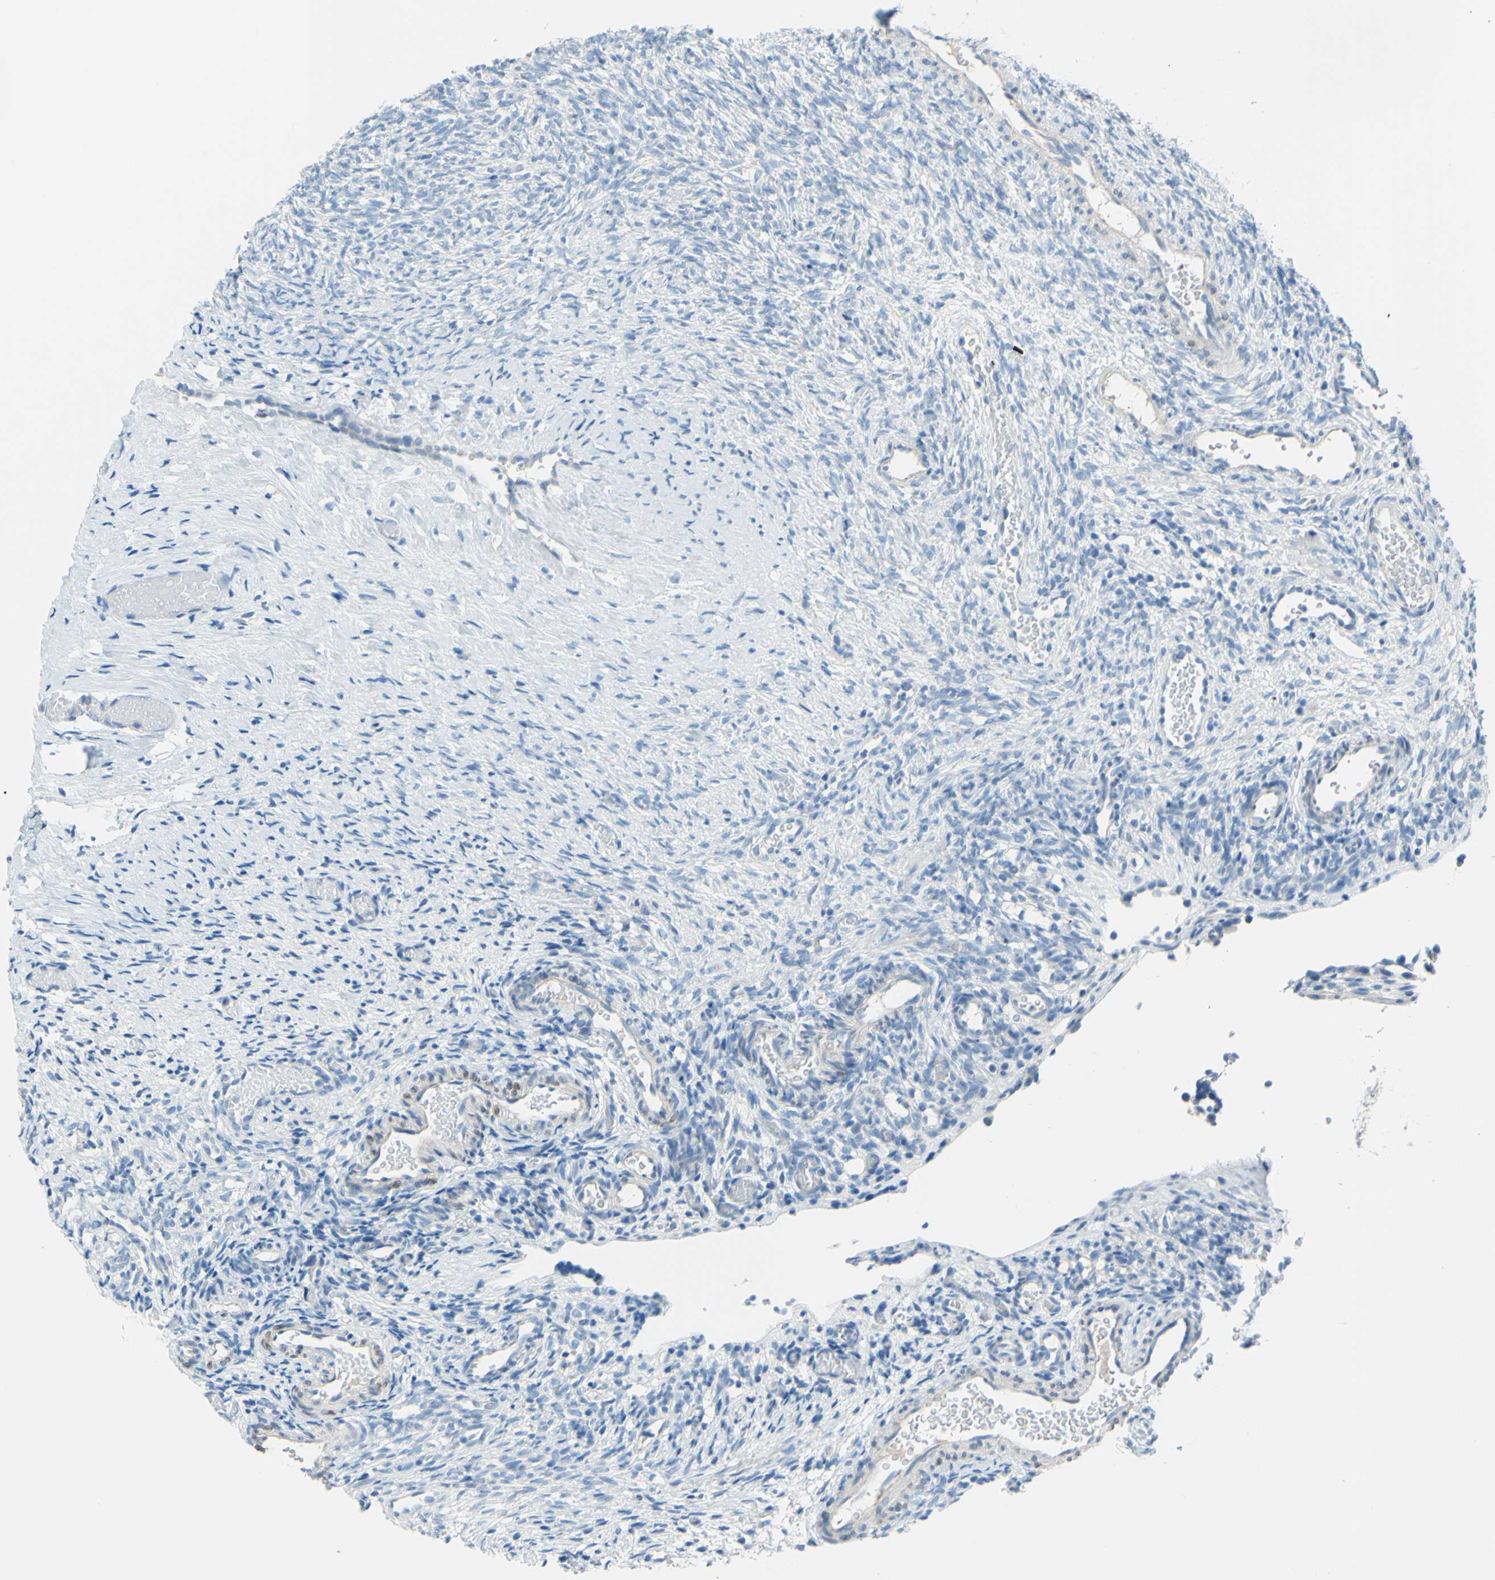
{"staining": {"intensity": "negative", "quantity": "none", "location": "none"}, "tissue": "ovary", "cell_type": "Ovarian stroma cells", "image_type": "normal", "snomed": [{"axis": "morphology", "description": "Normal tissue, NOS"}, {"axis": "topography", "description": "Ovary"}], "caption": "This is an IHC image of normal ovary. There is no expression in ovarian stroma cells.", "gene": "SLC1A2", "patient": {"sex": "female", "age": 35}}